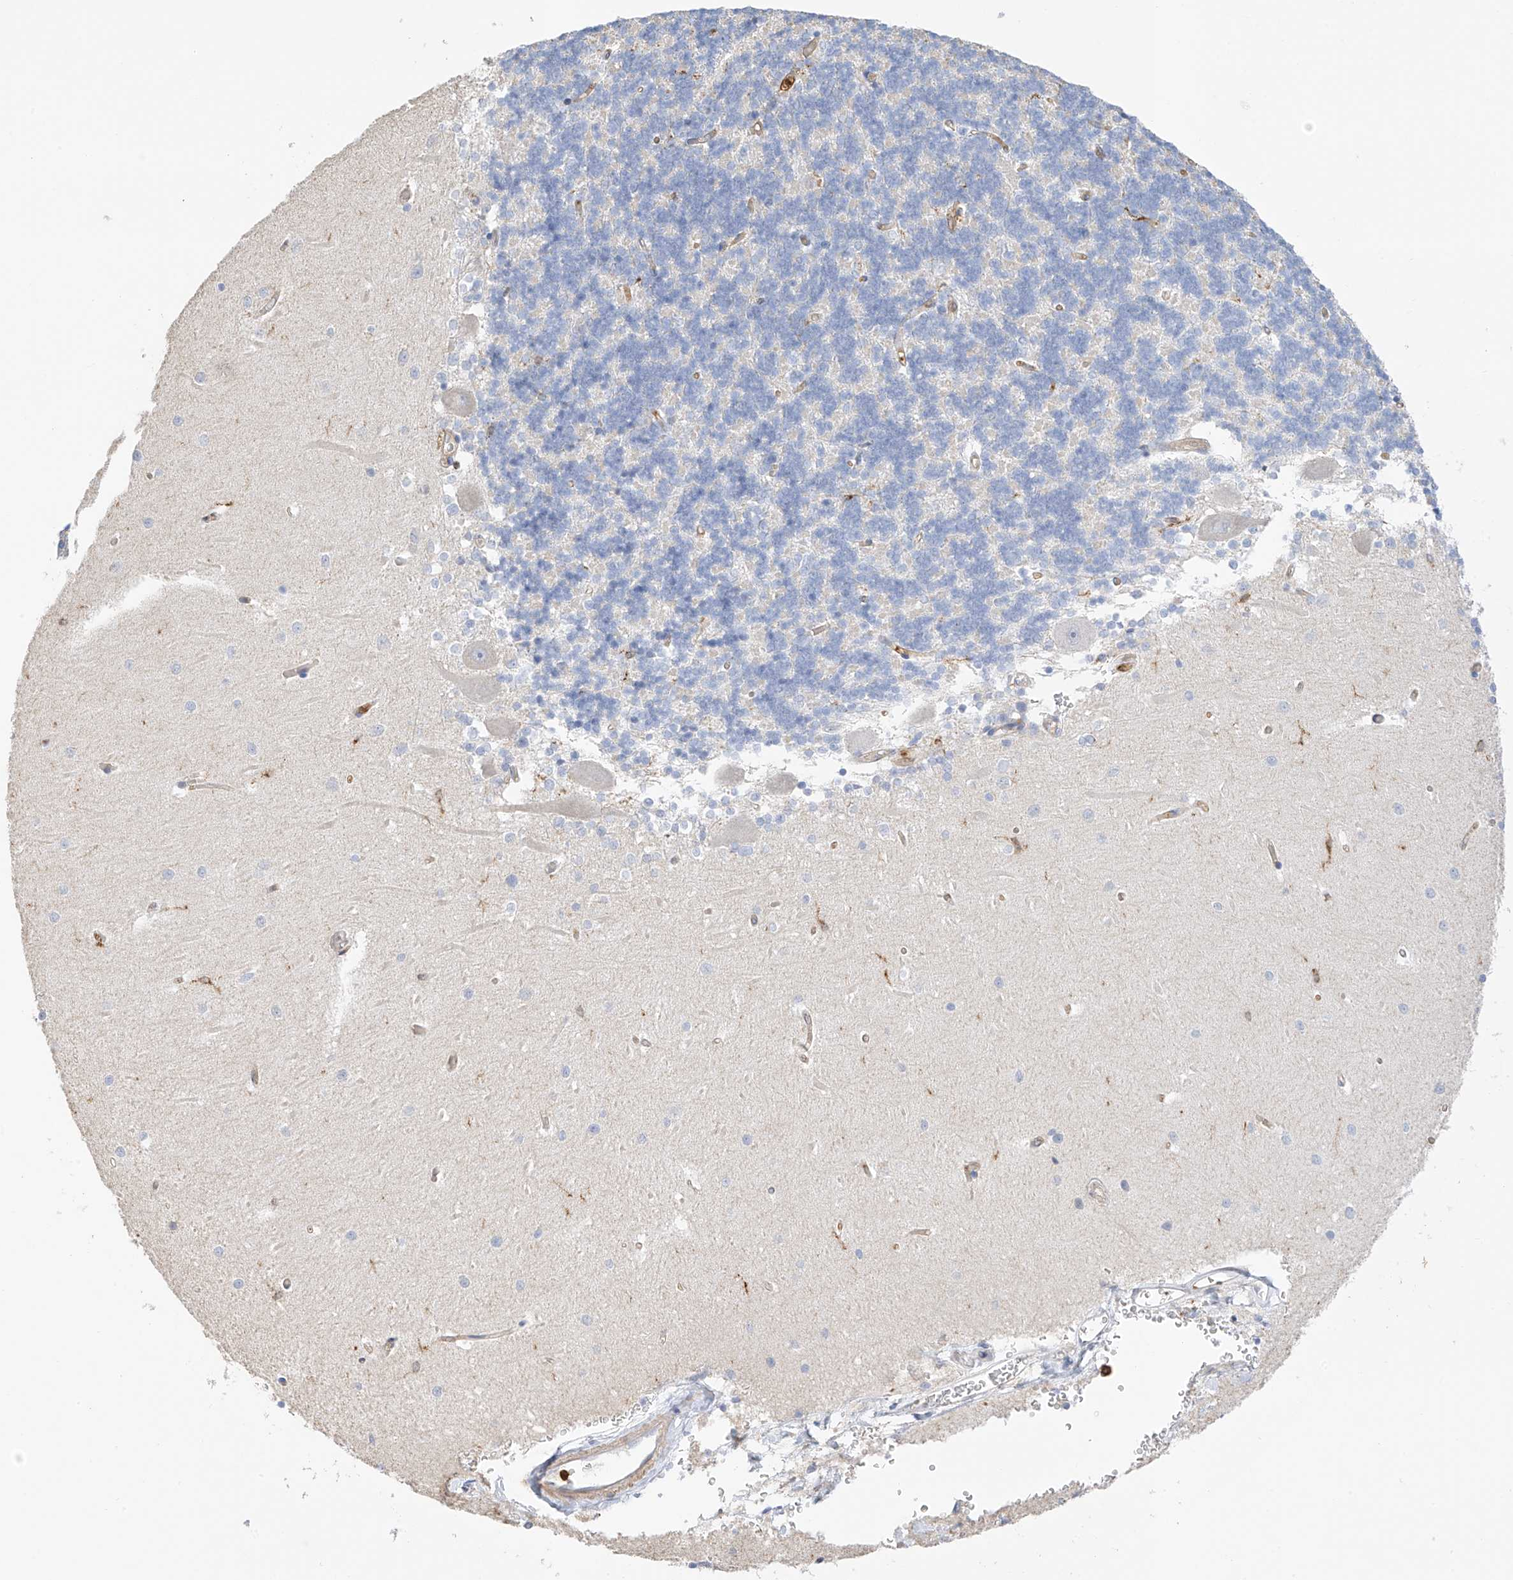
{"staining": {"intensity": "negative", "quantity": "none", "location": "none"}, "tissue": "cerebellum", "cell_type": "Cells in granular layer", "image_type": "normal", "snomed": [{"axis": "morphology", "description": "Normal tissue, NOS"}, {"axis": "topography", "description": "Cerebellum"}], "caption": "This is an immunohistochemistry (IHC) histopathology image of benign cerebellum. There is no staining in cells in granular layer.", "gene": "ARHGAP25", "patient": {"sex": "male", "age": 37}}